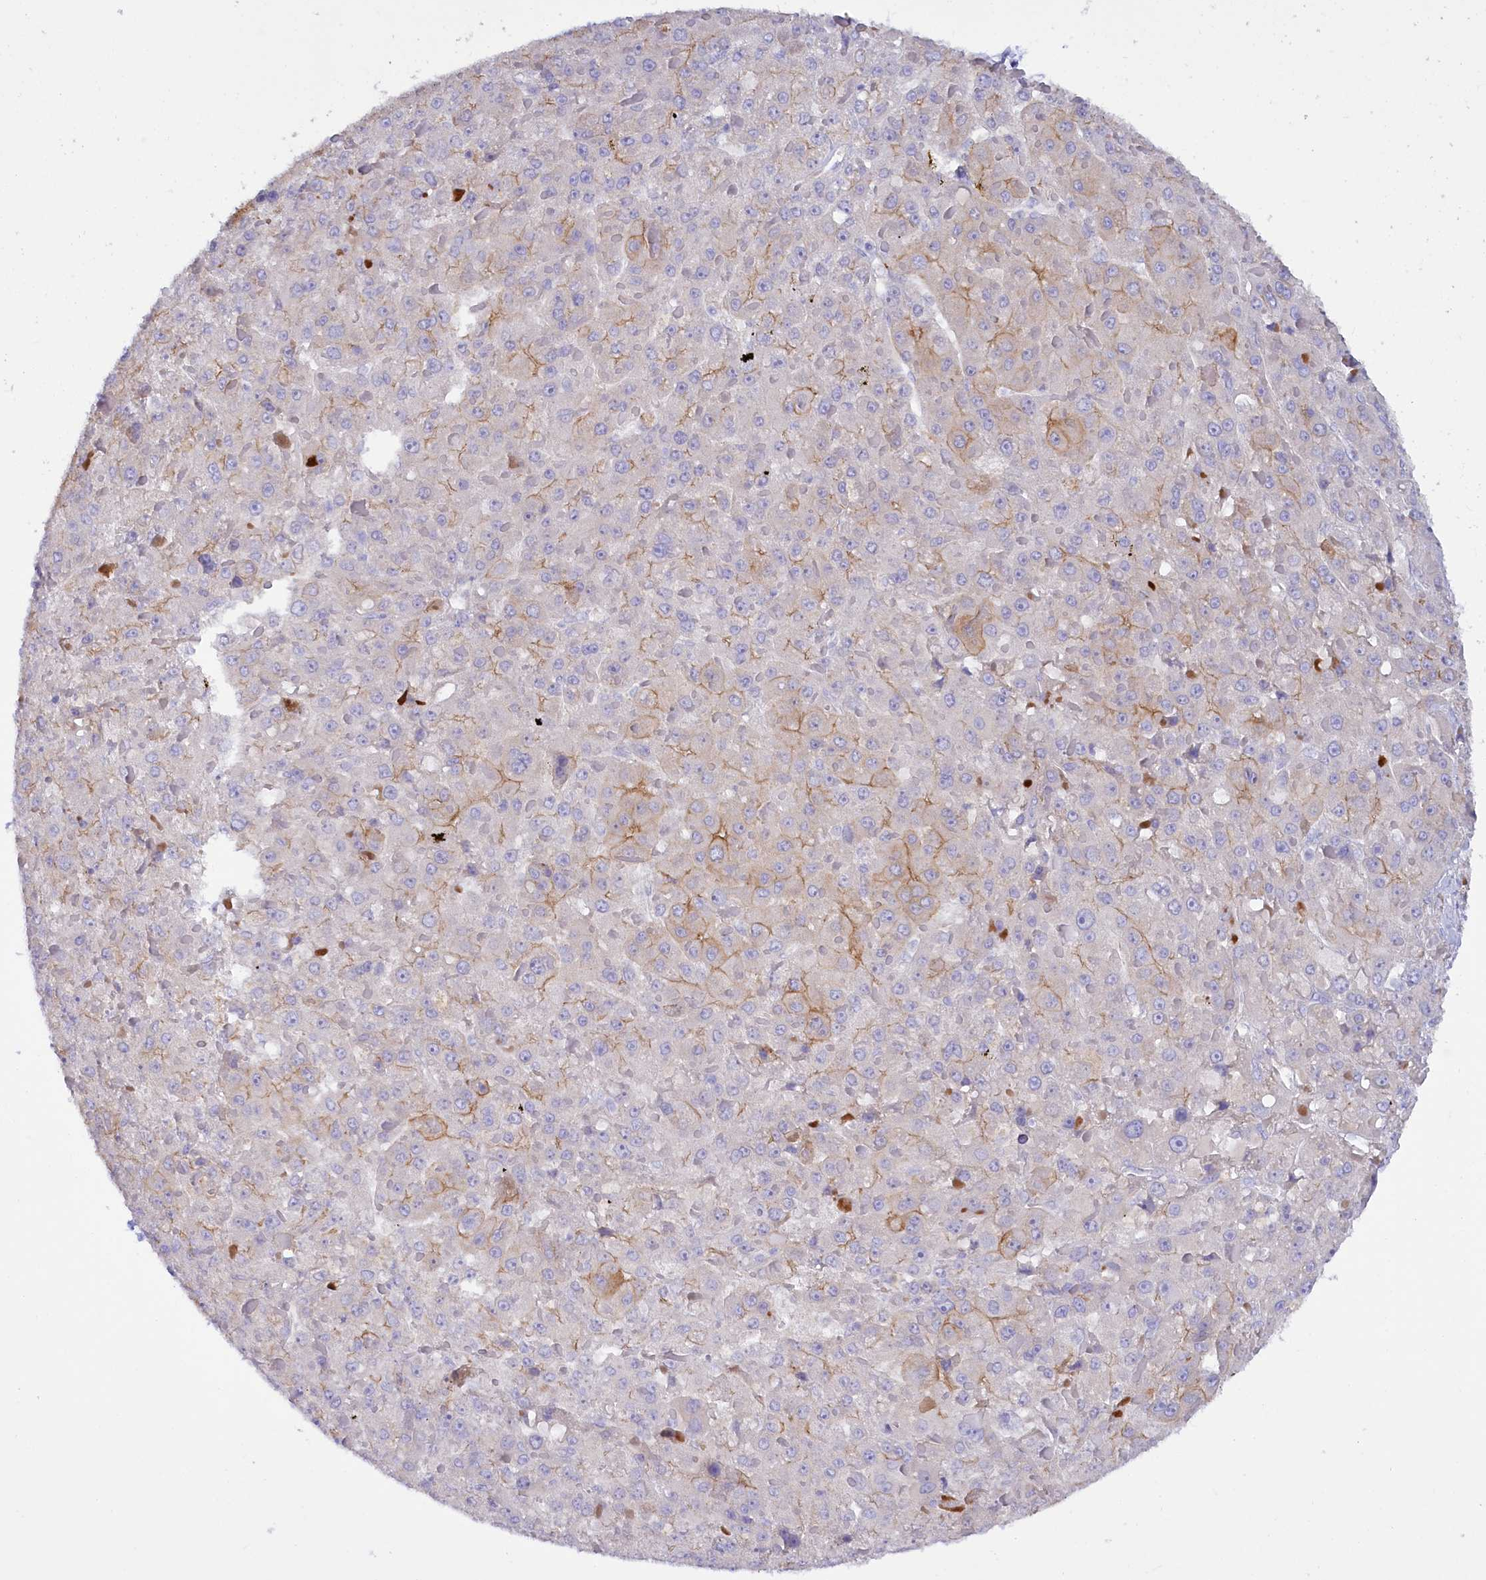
{"staining": {"intensity": "moderate", "quantity": "<25%", "location": "cytoplasmic/membranous"}, "tissue": "liver cancer", "cell_type": "Tumor cells", "image_type": "cancer", "snomed": [{"axis": "morphology", "description": "Carcinoma, Hepatocellular, NOS"}, {"axis": "topography", "description": "Liver"}], "caption": "Human liver cancer stained with a brown dye reveals moderate cytoplasmic/membranous positive expression in approximately <25% of tumor cells.", "gene": "FAAP20", "patient": {"sex": "female", "age": 73}}